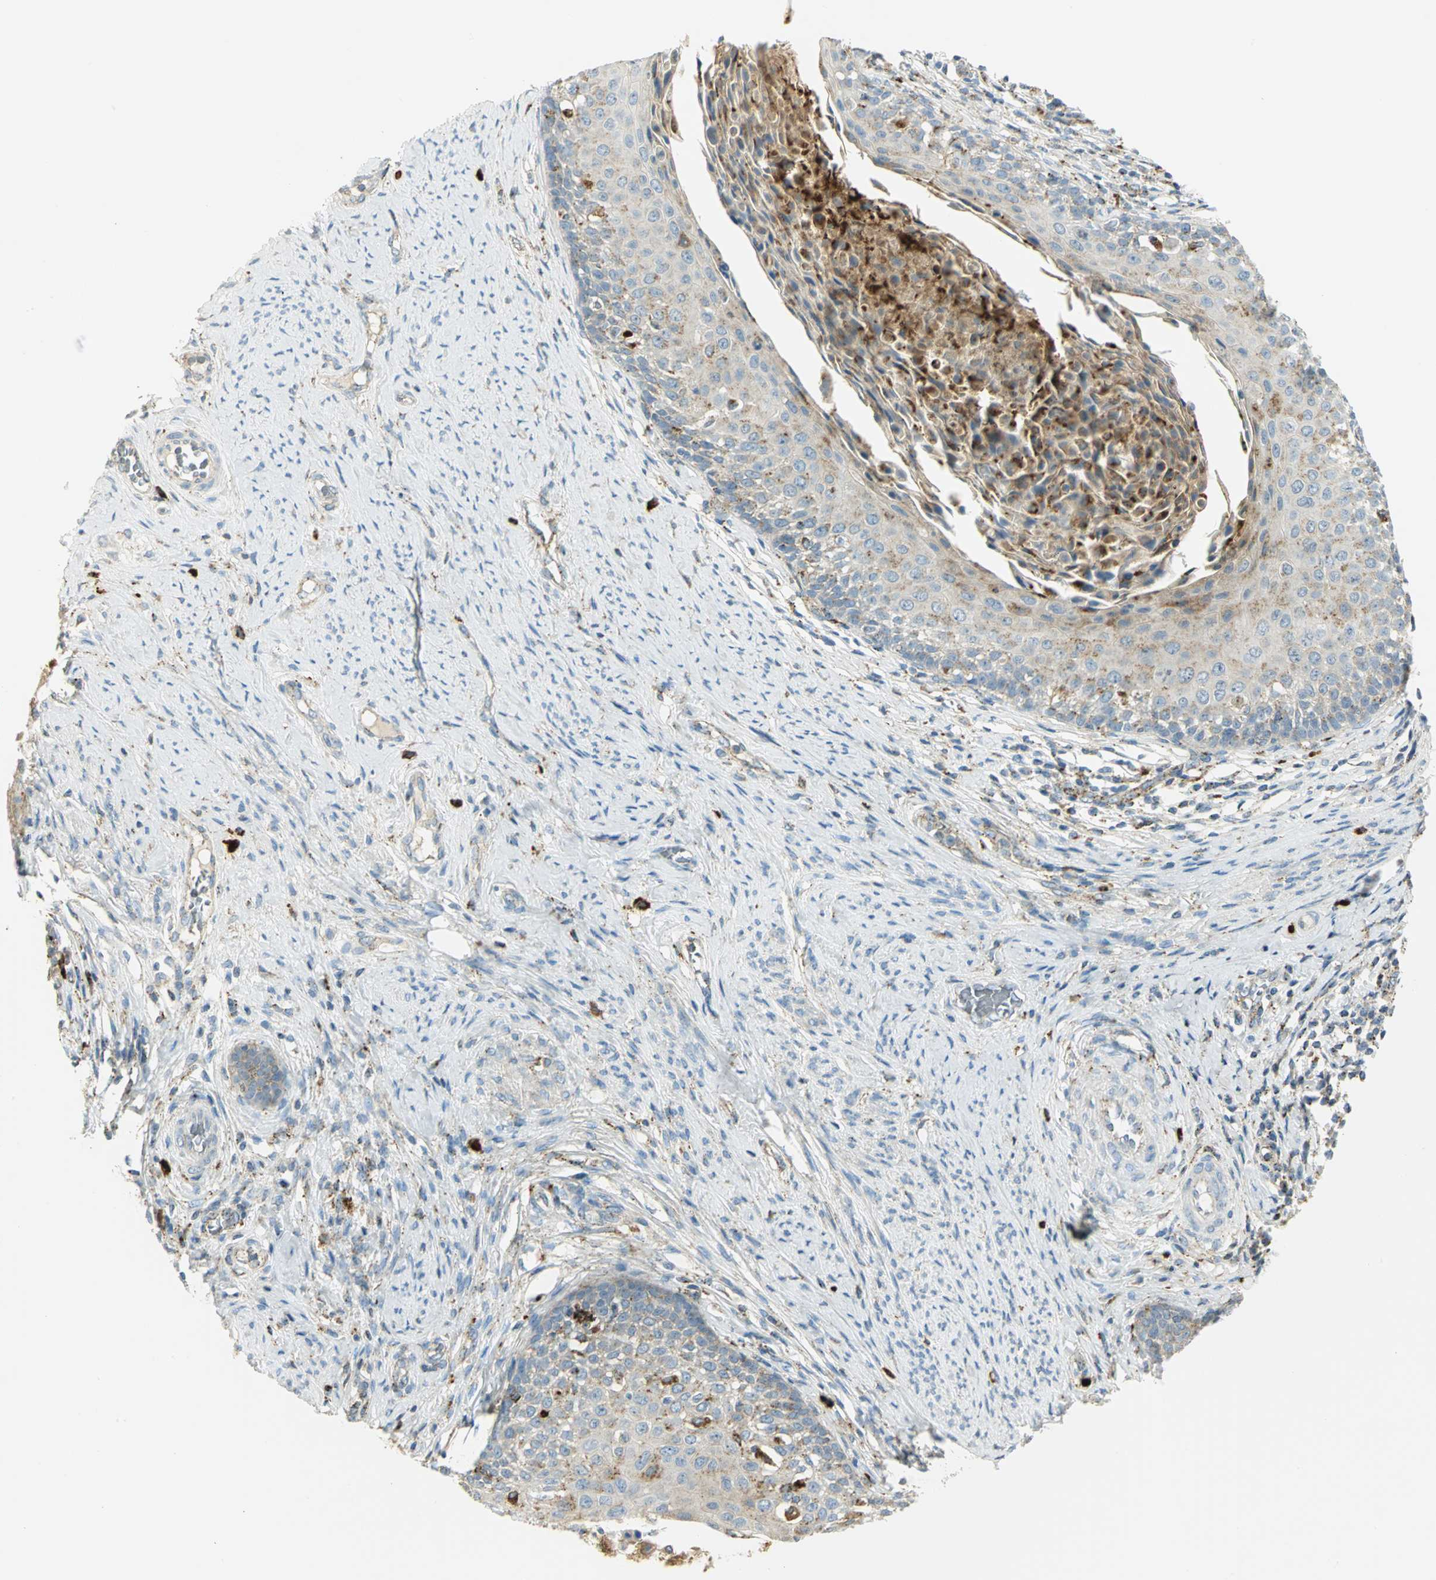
{"staining": {"intensity": "weak", "quantity": "25%-75%", "location": "cytoplasmic/membranous"}, "tissue": "cervical cancer", "cell_type": "Tumor cells", "image_type": "cancer", "snomed": [{"axis": "morphology", "description": "Squamous cell carcinoma, NOS"}, {"axis": "morphology", "description": "Adenocarcinoma, NOS"}, {"axis": "topography", "description": "Cervix"}], "caption": "Brown immunohistochemical staining in cervical cancer demonstrates weak cytoplasmic/membranous expression in approximately 25%-75% of tumor cells. The staining was performed using DAB, with brown indicating positive protein expression. Nuclei are stained blue with hematoxylin.", "gene": "ARSA", "patient": {"sex": "female", "age": 52}}